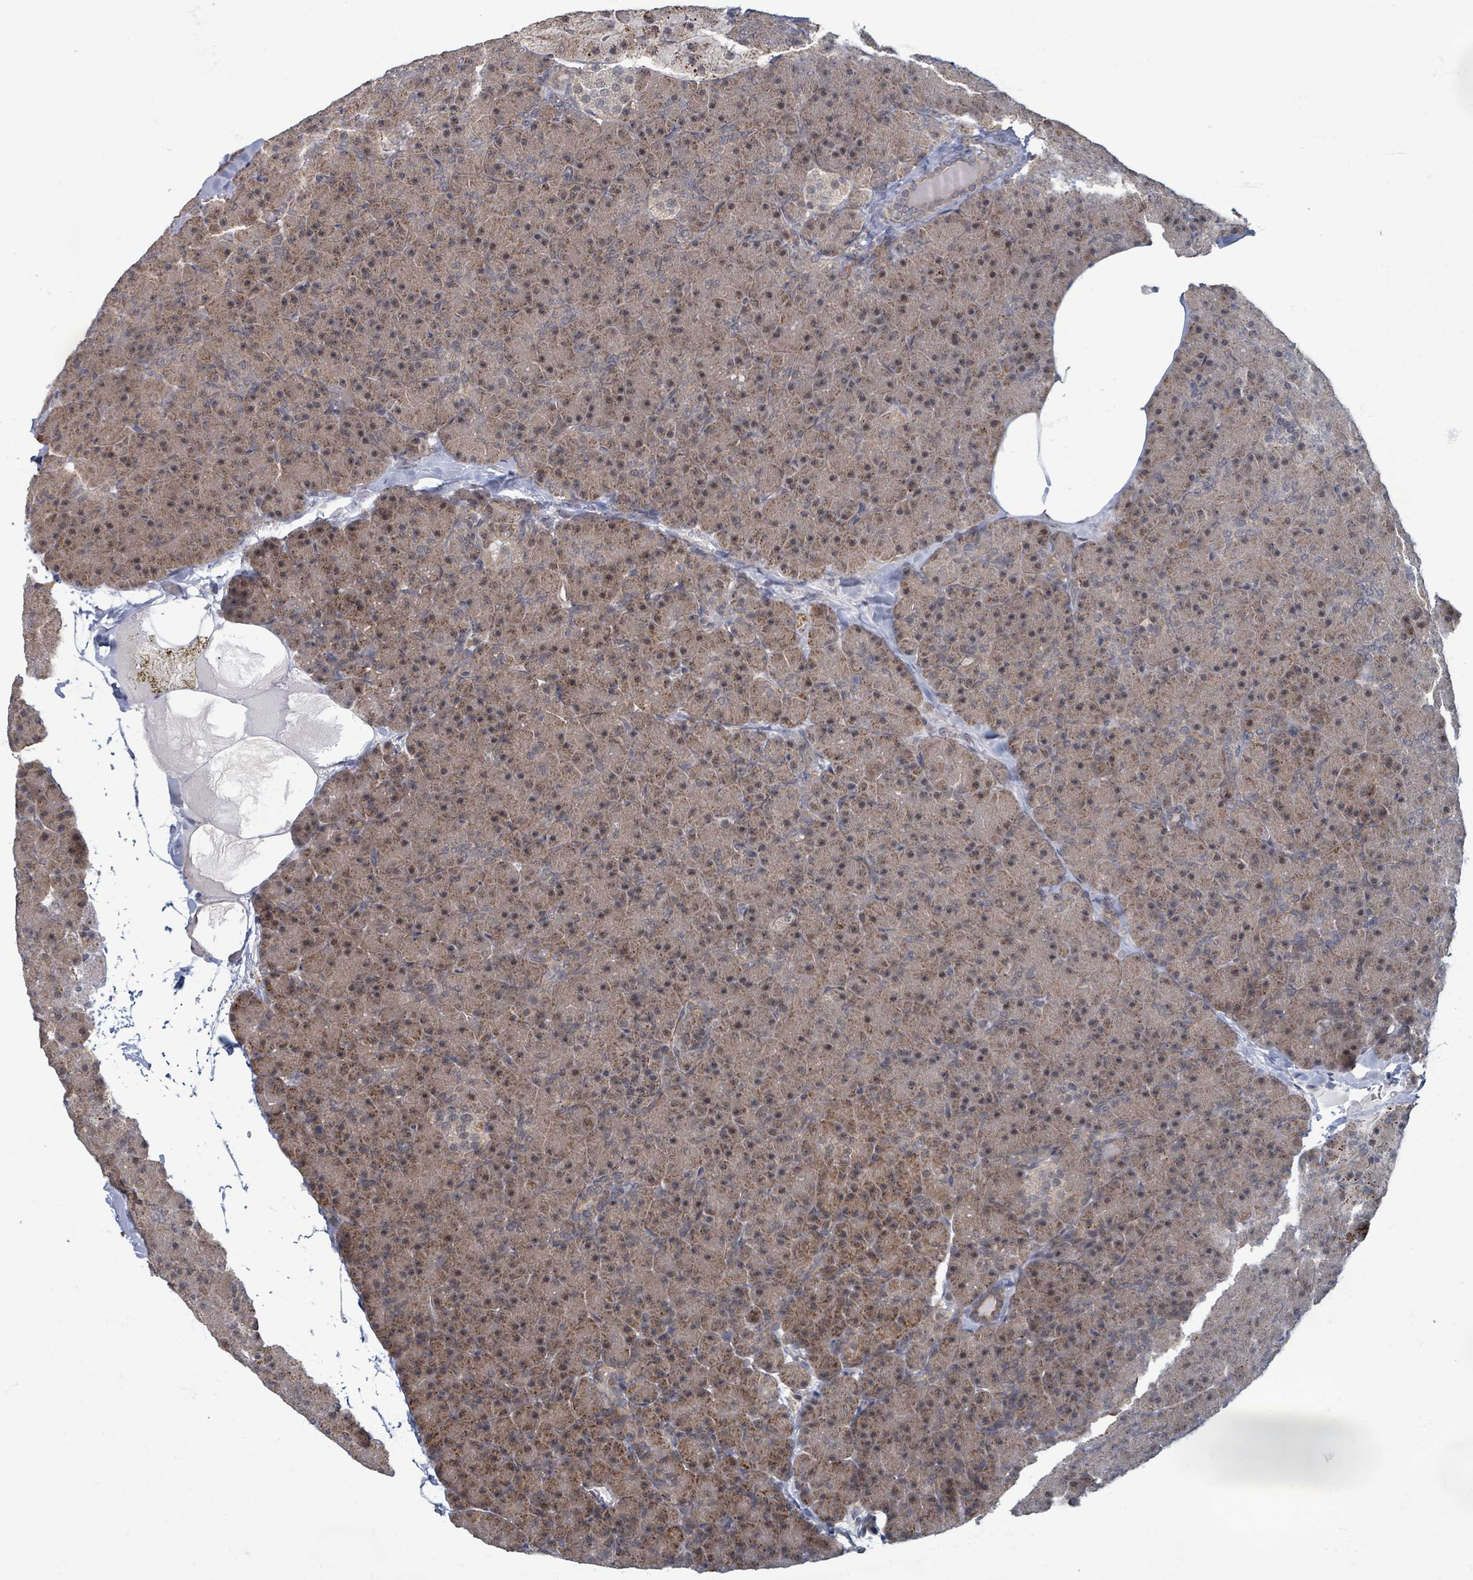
{"staining": {"intensity": "moderate", "quantity": ">75%", "location": "cytoplasmic/membranous,nuclear"}, "tissue": "pancreas", "cell_type": "Exocrine glandular cells", "image_type": "normal", "snomed": [{"axis": "morphology", "description": "Normal tissue, NOS"}, {"axis": "topography", "description": "Pancreas"}], "caption": "The photomicrograph shows immunohistochemical staining of unremarkable pancreas. There is moderate cytoplasmic/membranous,nuclear expression is present in about >75% of exocrine glandular cells.", "gene": "INTS15", "patient": {"sex": "male", "age": 36}}